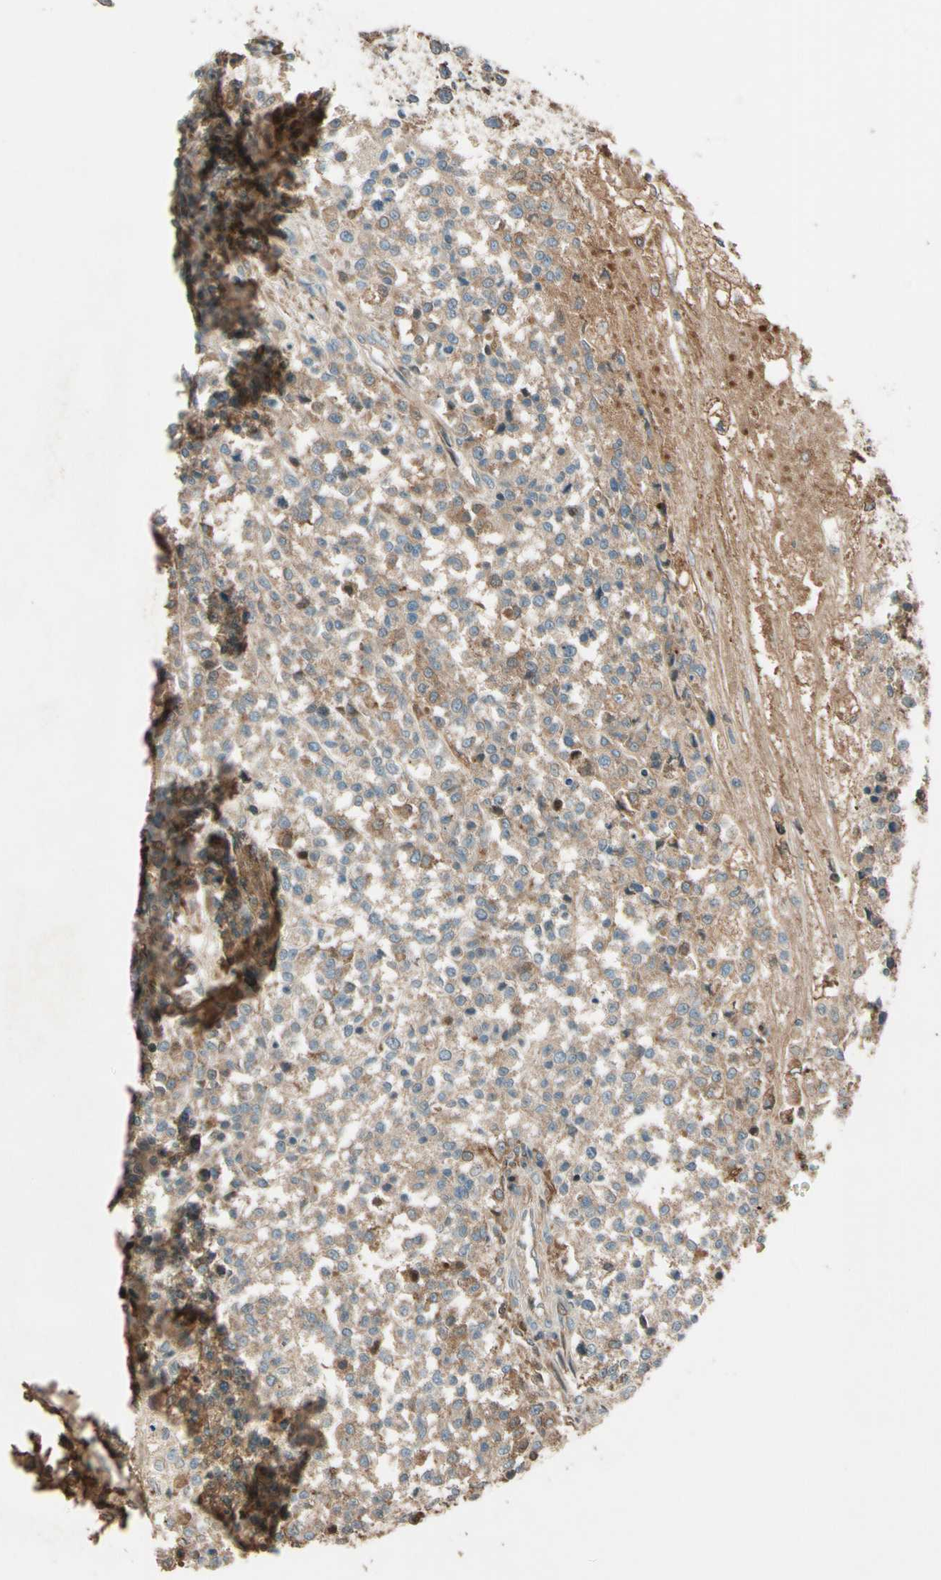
{"staining": {"intensity": "weak", "quantity": ">75%", "location": "cytoplasmic/membranous"}, "tissue": "testis cancer", "cell_type": "Tumor cells", "image_type": "cancer", "snomed": [{"axis": "morphology", "description": "Seminoma, NOS"}, {"axis": "topography", "description": "Testis"}], "caption": "Seminoma (testis) stained with DAB (3,3'-diaminobenzidine) immunohistochemistry (IHC) displays low levels of weak cytoplasmic/membranous staining in about >75% of tumor cells.", "gene": "STX11", "patient": {"sex": "male", "age": 59}}